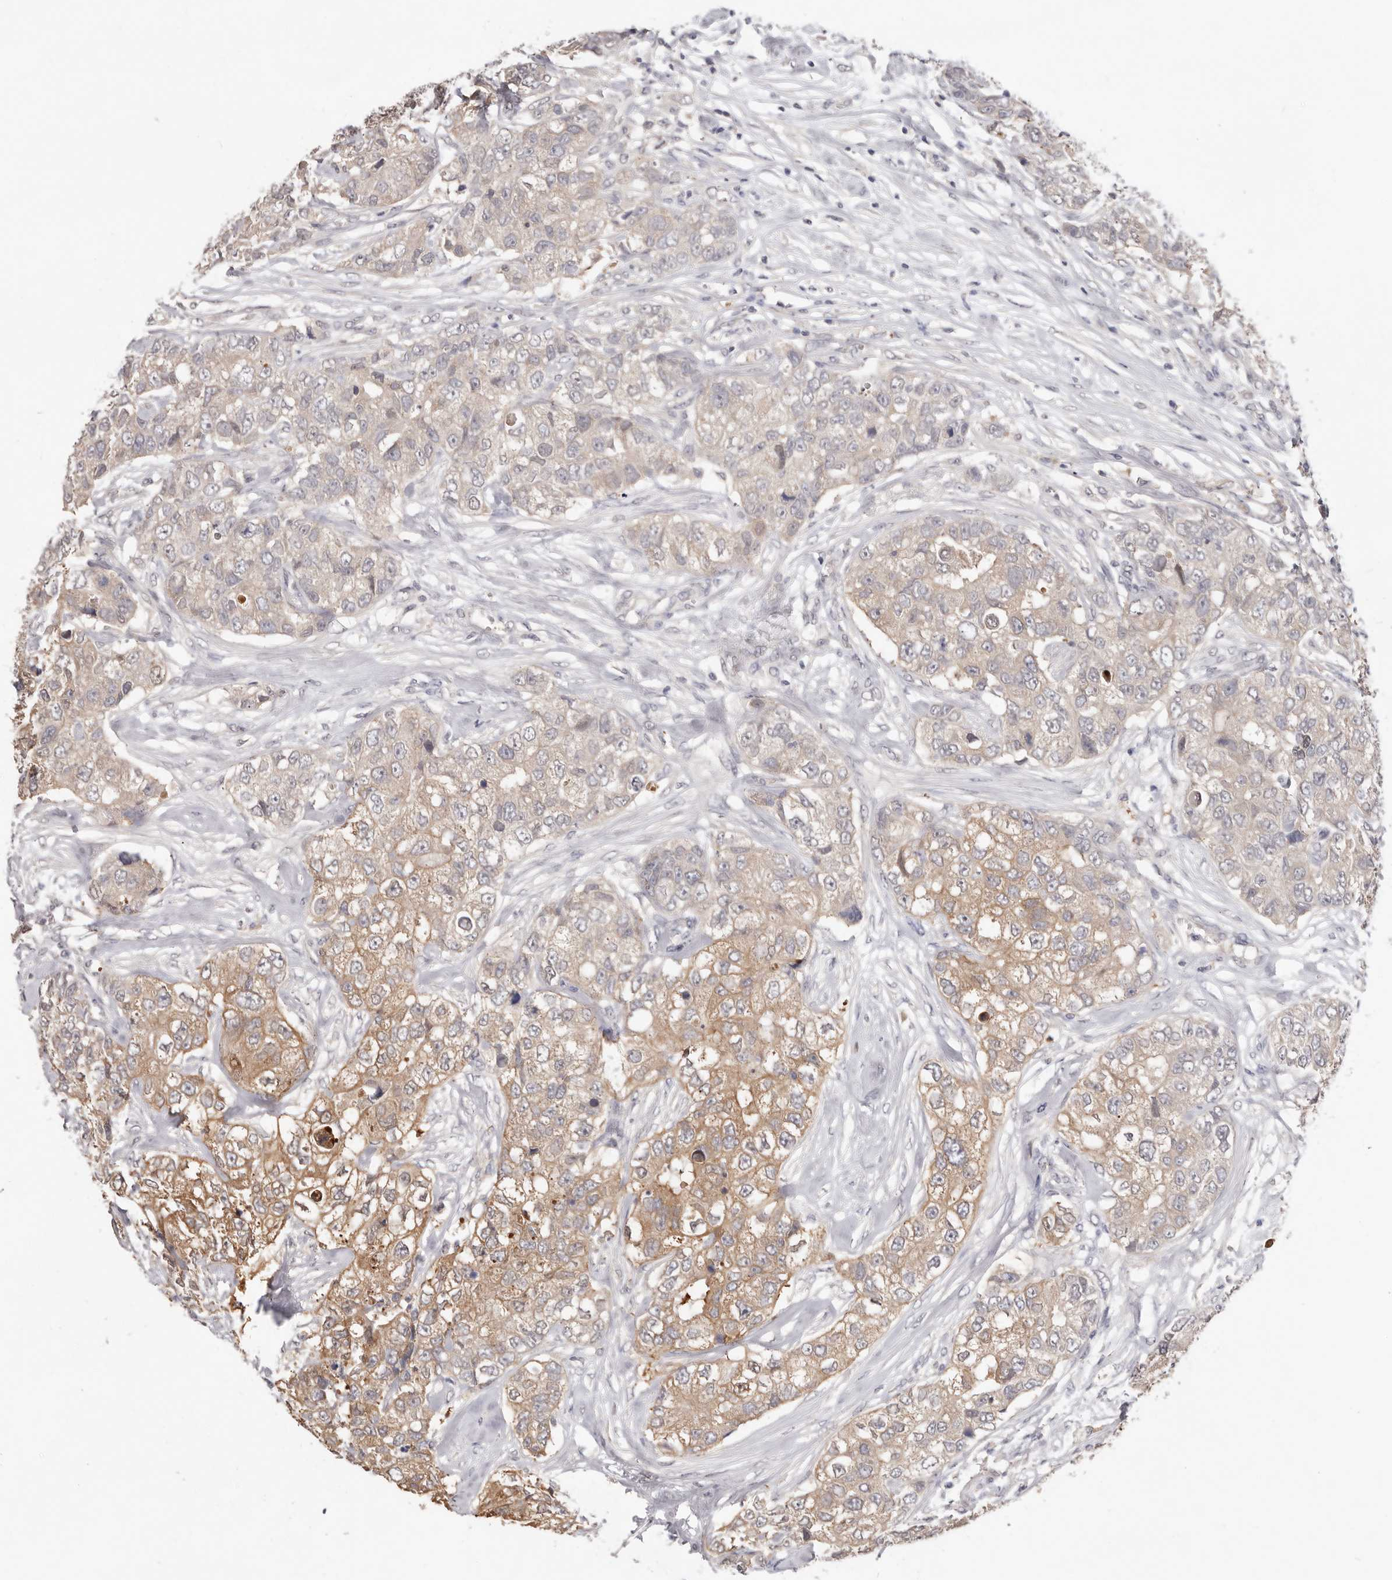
{"staining": {"intensity": "weak", "quantity": "25%-75%", "location": "cytoplasmic/membranous"}, "tissue": "breast cancer", "cell_type": "Tumor cells", "image_type": "cancer", "snomed": [{"axis": "morphology", "description": "Duct carcinoma"}, {"axis": "topography", "description": "Breast"}], "caption": "High-magnification brightfield microscopy of infiltrating ductal carcinoma (breast) stained with DAB (3,3'-diaminobenzidine) (brown) and counterstained with hematoxylin (blue). tumor cells exhibit weak cytoplasmic/membranous positivity is seen in approximately25%-75% of cells.", "gene": "DOP1A", "patient": {"sex": "female", "age": 62}}